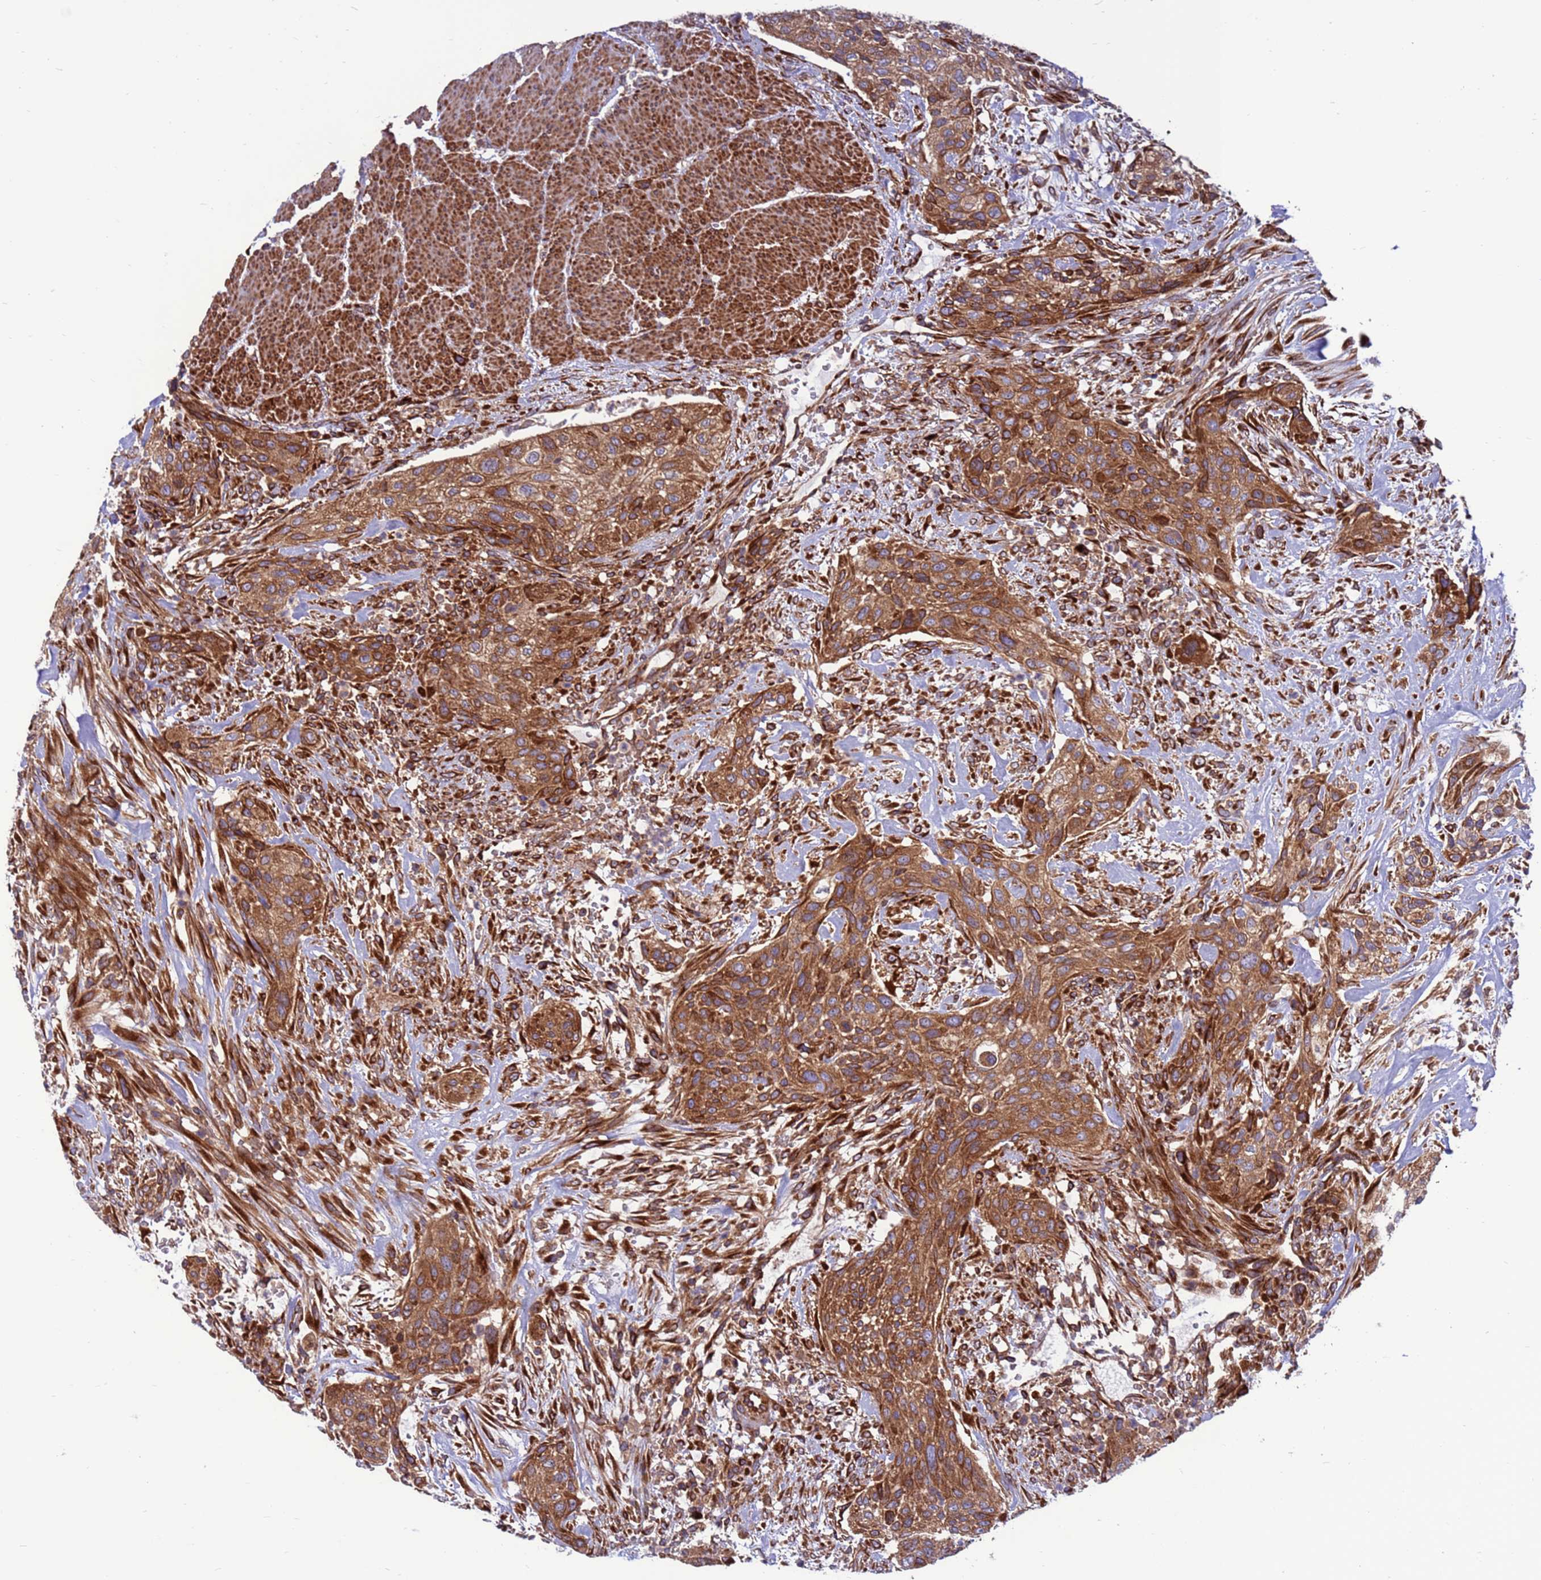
{"staining": {"intensity": "moderate", "quantity": ">75%", "location": "cytoplasmic/membranous"}, "tissue": "urothelial cancer", "cell_type": "Tumor cells", "image_type": "cancer", "snomed": [{"axis": "morphology", "description": "Urothelial carcinoma, High grade"}, {"axis": "topography", "description": "Urinary bladder"}], "caption": "Tumor cells demonstrate moderate cytoplasmic/membranous staining in approximately >75% of cells in urothelial carcinoma (high-grade). Using DAB (brown) and hematoxylin (blue) stains, captured at high magnification using brightfield microscopy.", "gene": "ZC3HAV1", "patient": {"sex": "male", "age": 35}}